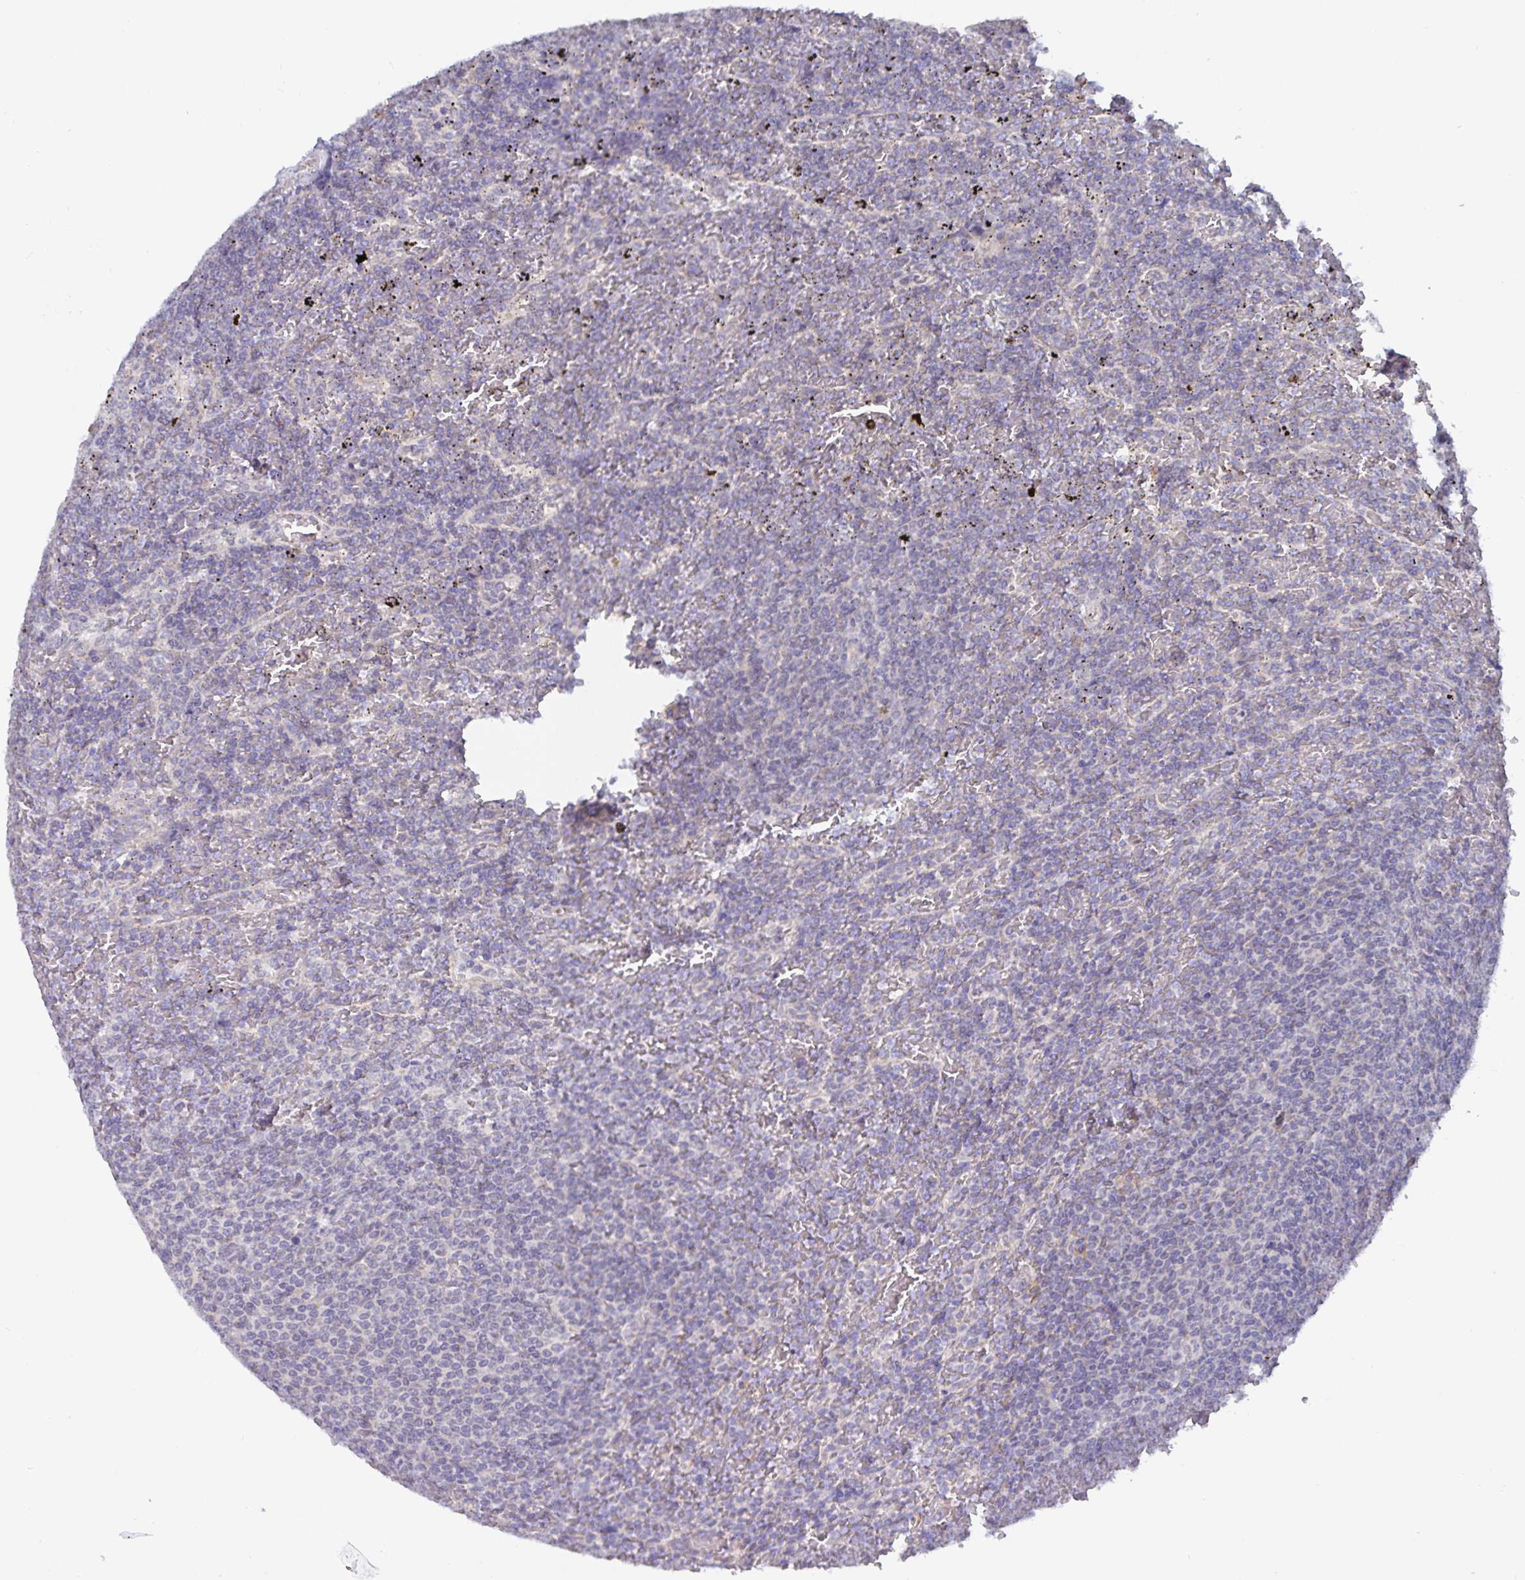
{"staining": {"intensity": "negative", "quantity": "none", "location": "none"}, "tissue": "lymphoma", "cell_type": "Tumor cells", "image_type": "cancer", "snomed": [{"axis": "morphology", "description": "Malignant lymphoma, non-Hodgkin's type, Low grade"}, {"axis": "topography", "description": "Spleen"}], "caption": "Histopathology image shows no significant protein positivity in tumor cells of low-grade malignant lymphoma, non-Hodgkin's type. (Immunohistochemistry (ihc), brightfield microscopy, high magnification).", "gene": "ZIK1", "patient": {"sex": "female", "age": 77}}